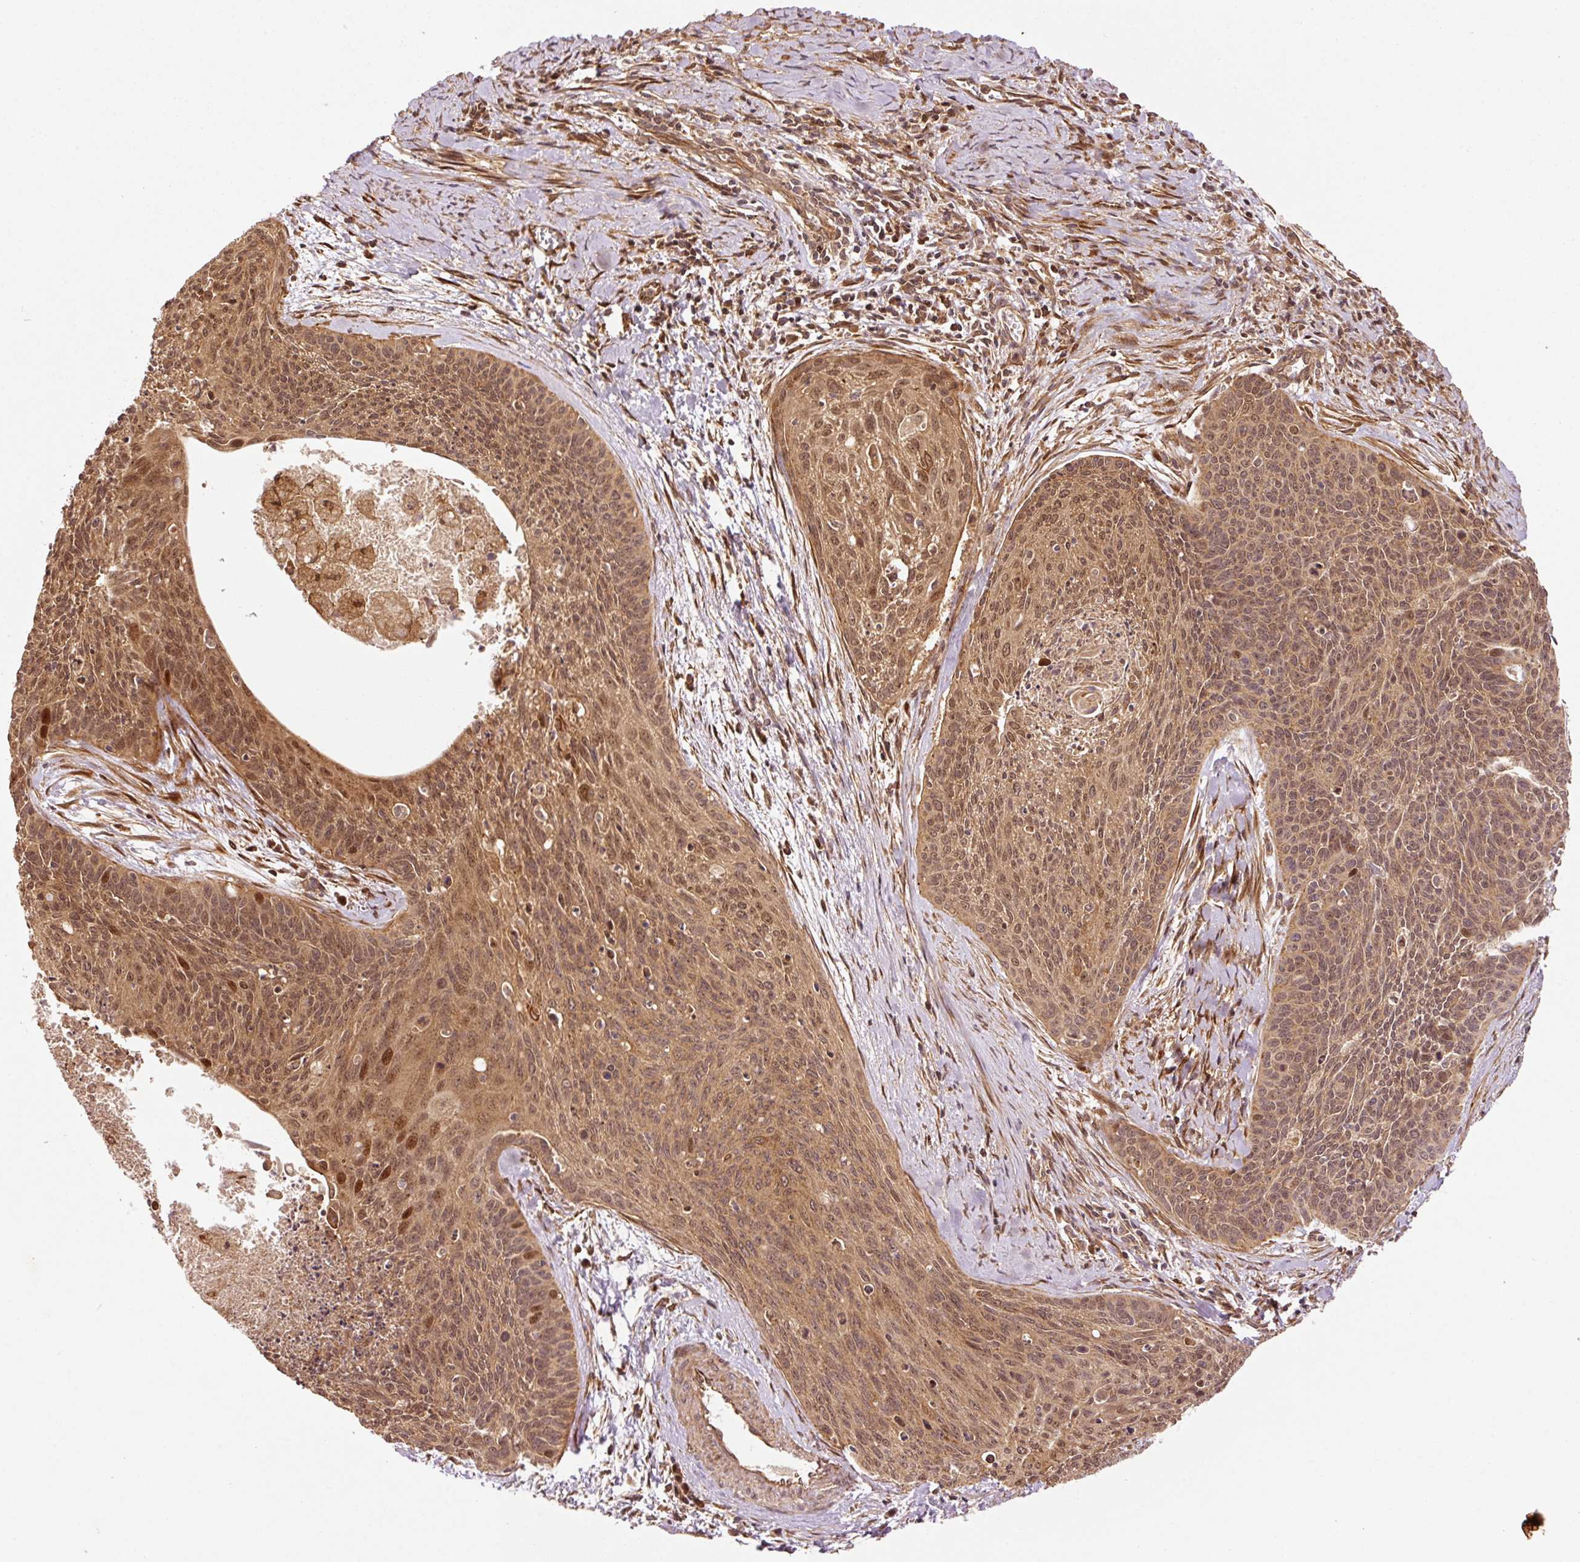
{"staining": {"intensity": "moderate", "quantity": ">75%", "location": "cytoplasmic/membranous,nuclear"}, "tissue": "cervical cancer", "cell_type": "Tumor cells", "image_type": "cancer", "snomed": [{"axis": "morphology", "description": "Squamous cell carcinoma, NOS"}, {"axis": "topography", "description": "Cervix"}], "caption": "There is medium levels of moderate cytoplasmic/membranous and nuclear staining in tumor cells of squamous cell carcinoma (cervical), as demonstrated by immunohistochemical staining (brown color).", "gene": "OXER1", "patient": {"sex": "female", "age": 55}}